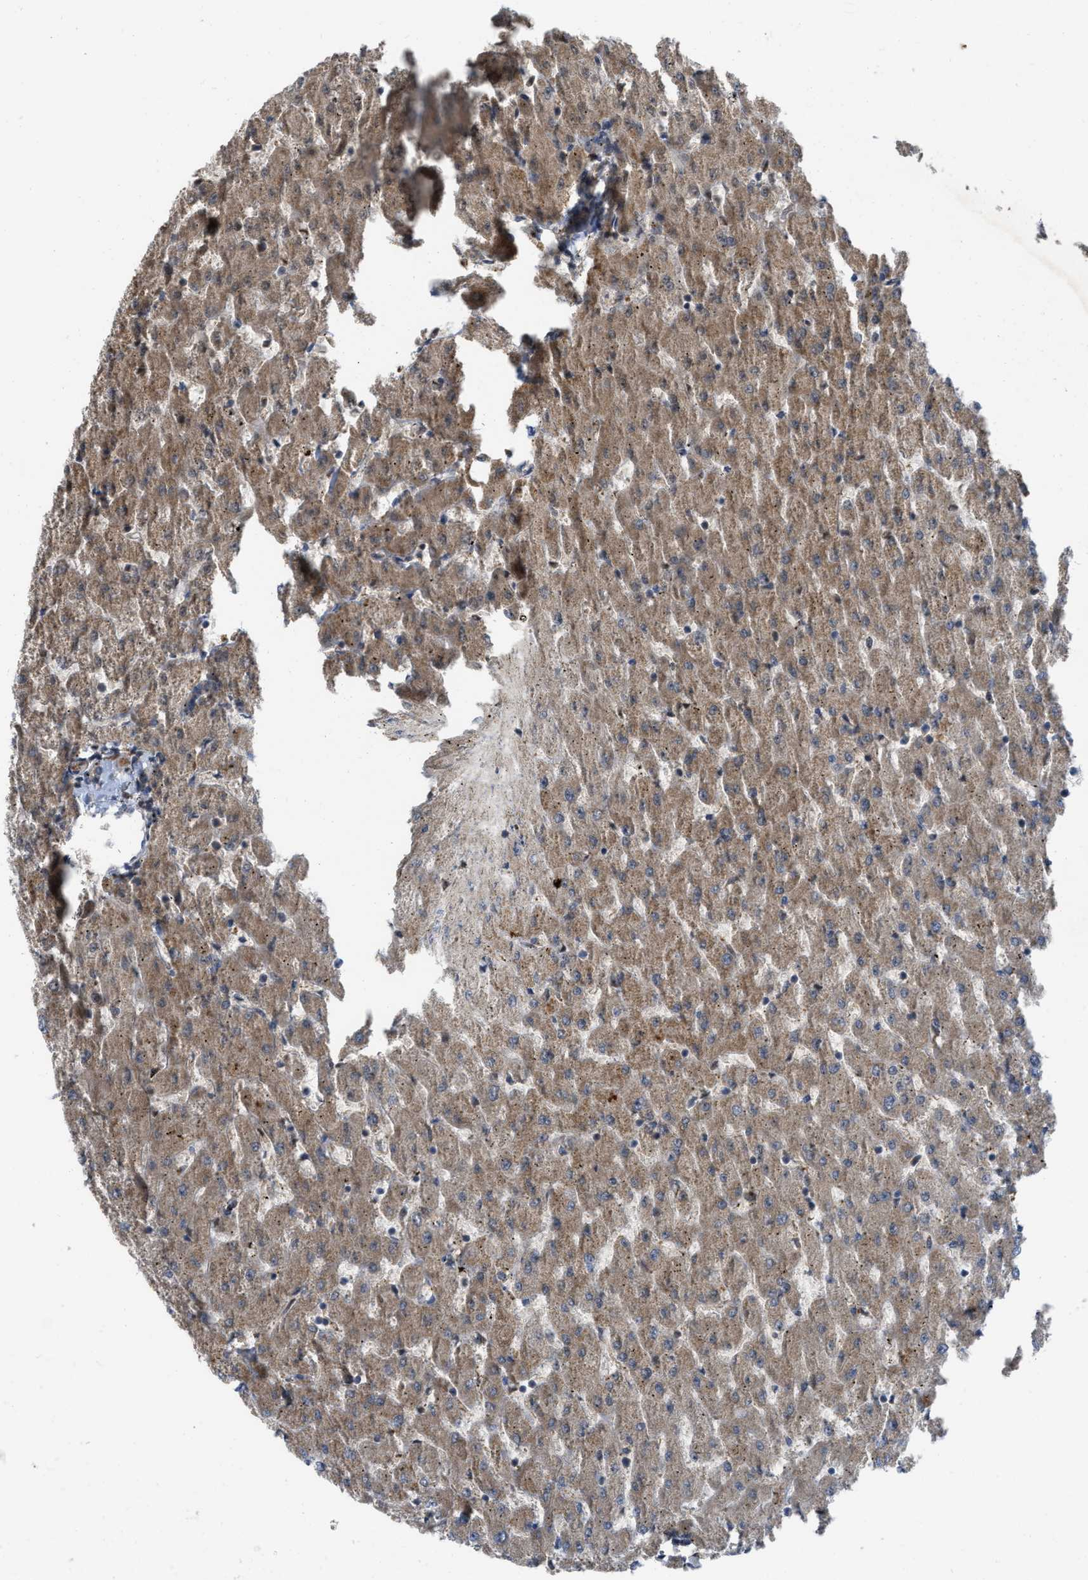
{"staining": {"intensity": "negative", "quantity": "none", "location": "none"}, "tissue": "liver", "cell_type": "Cholangiocytes", "image_type": "normal", "snomed": [{"axis": "morphology", "description": "Normal tissue, NOS"}, {"axis": "topography", "description": "Liver"}], "caption": "Cholangiocytes are negative for protein expression in unremarkable human liver.", "gene": "NAPEPLD", "patient": {"sex": "female", "age": 63}}